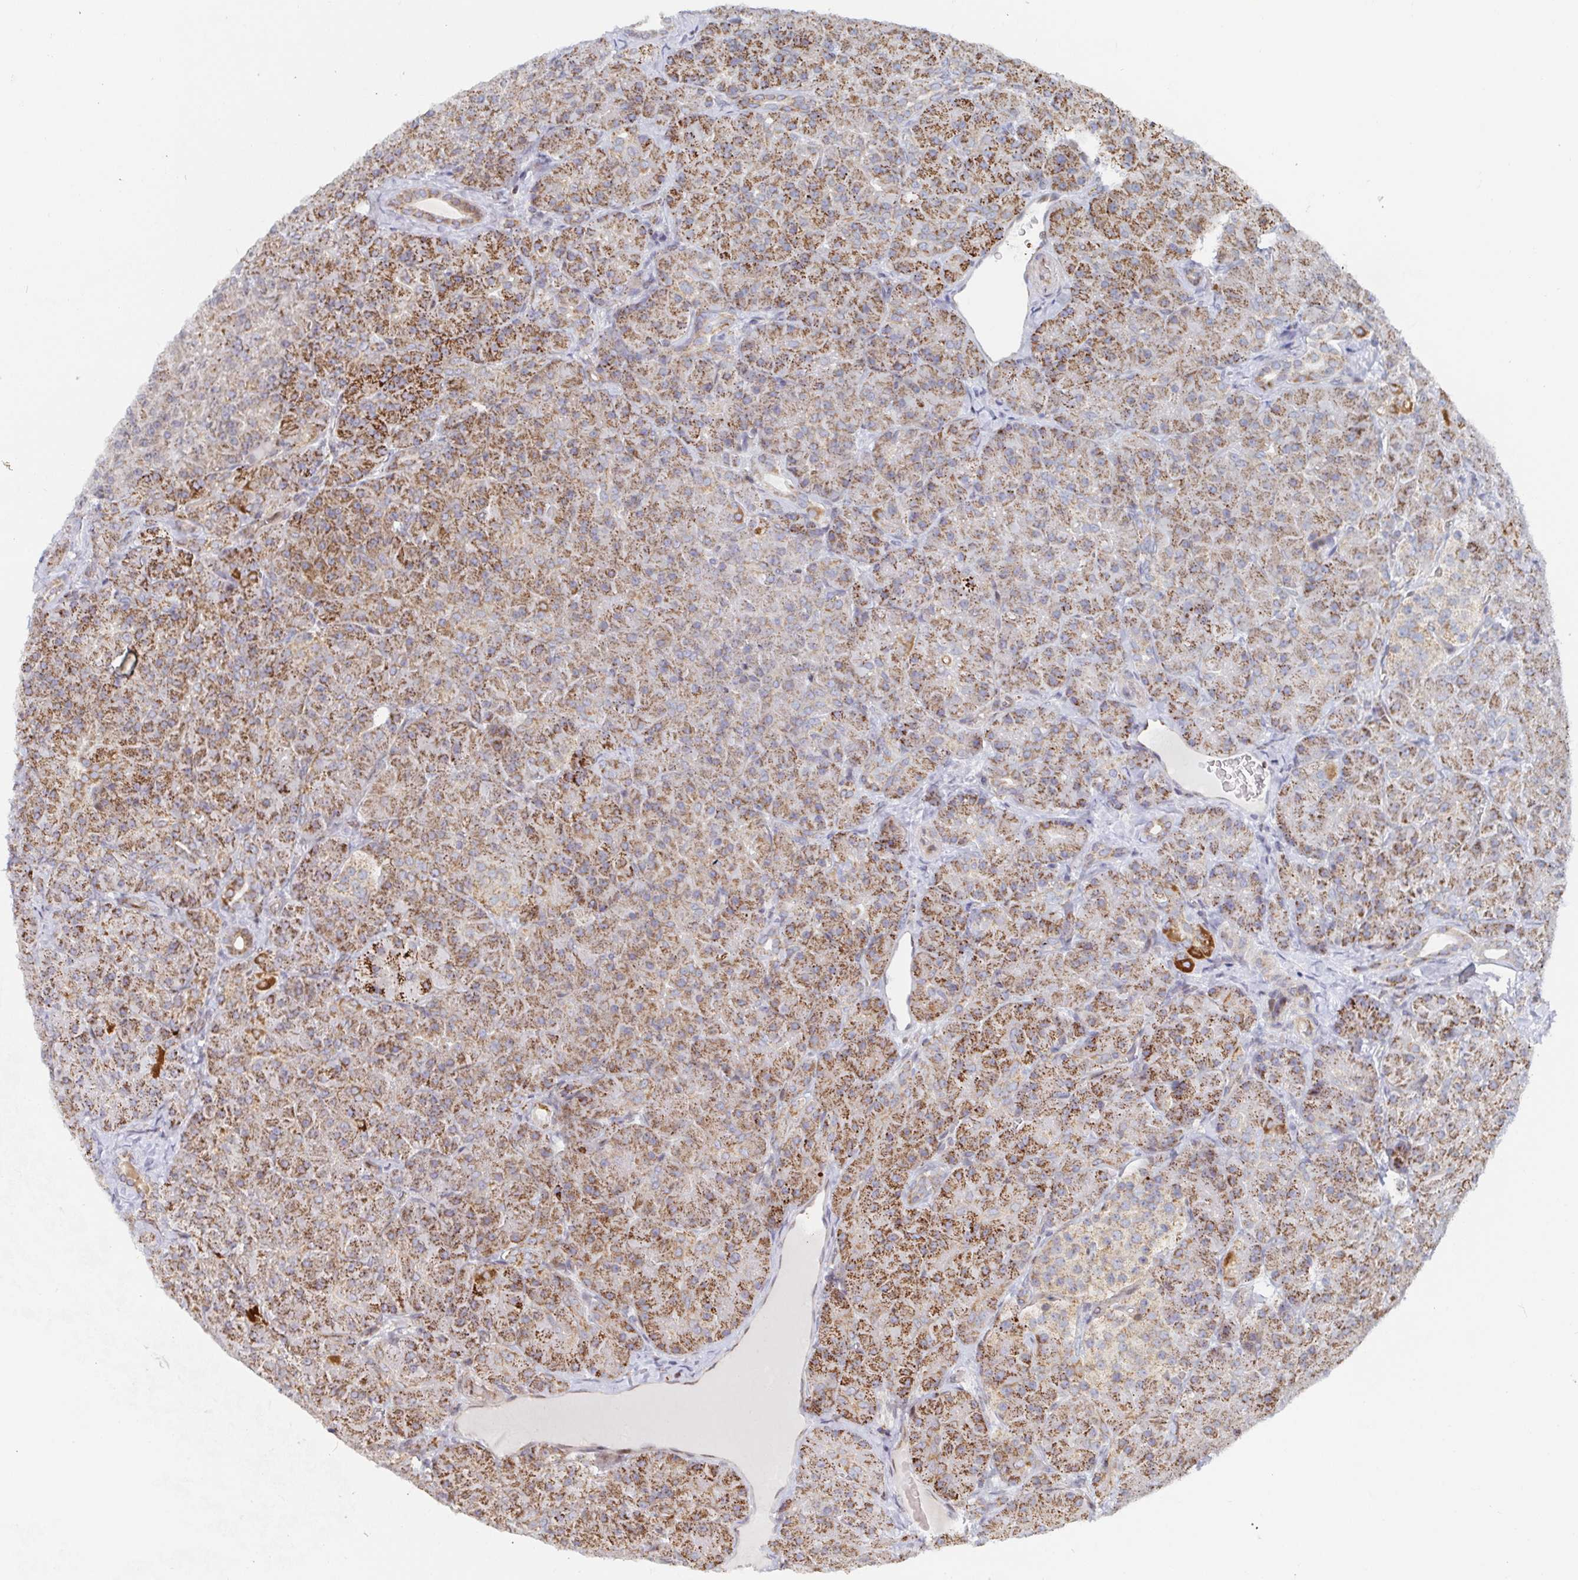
{"staining": {"intensity": "strong", "quantity": ">75%", "location": "cytoplasmic/membranous"}, "tissue": "pancreas", "cell_type": "Exocrine glandular cells", "image_type": "normal", "snomed": [{"axis": "morphology", "description": "Normal tissue, NOS"}, {"axis": "topography", "description": "Pancreas"}], "caption": "High-magnification brightfield microscopy of unremarkable pancreas stained with DAB (3,3'-diaminobenzidine) (brown) and counterstained with hematoxylin (blue). exocrine glandular cells exhibit strong cytoplasmic/membranous expression is appreciated in approximately>75% of cells.", "gene": "STARD8", "patient": {"sex": "male", "age": 57}}